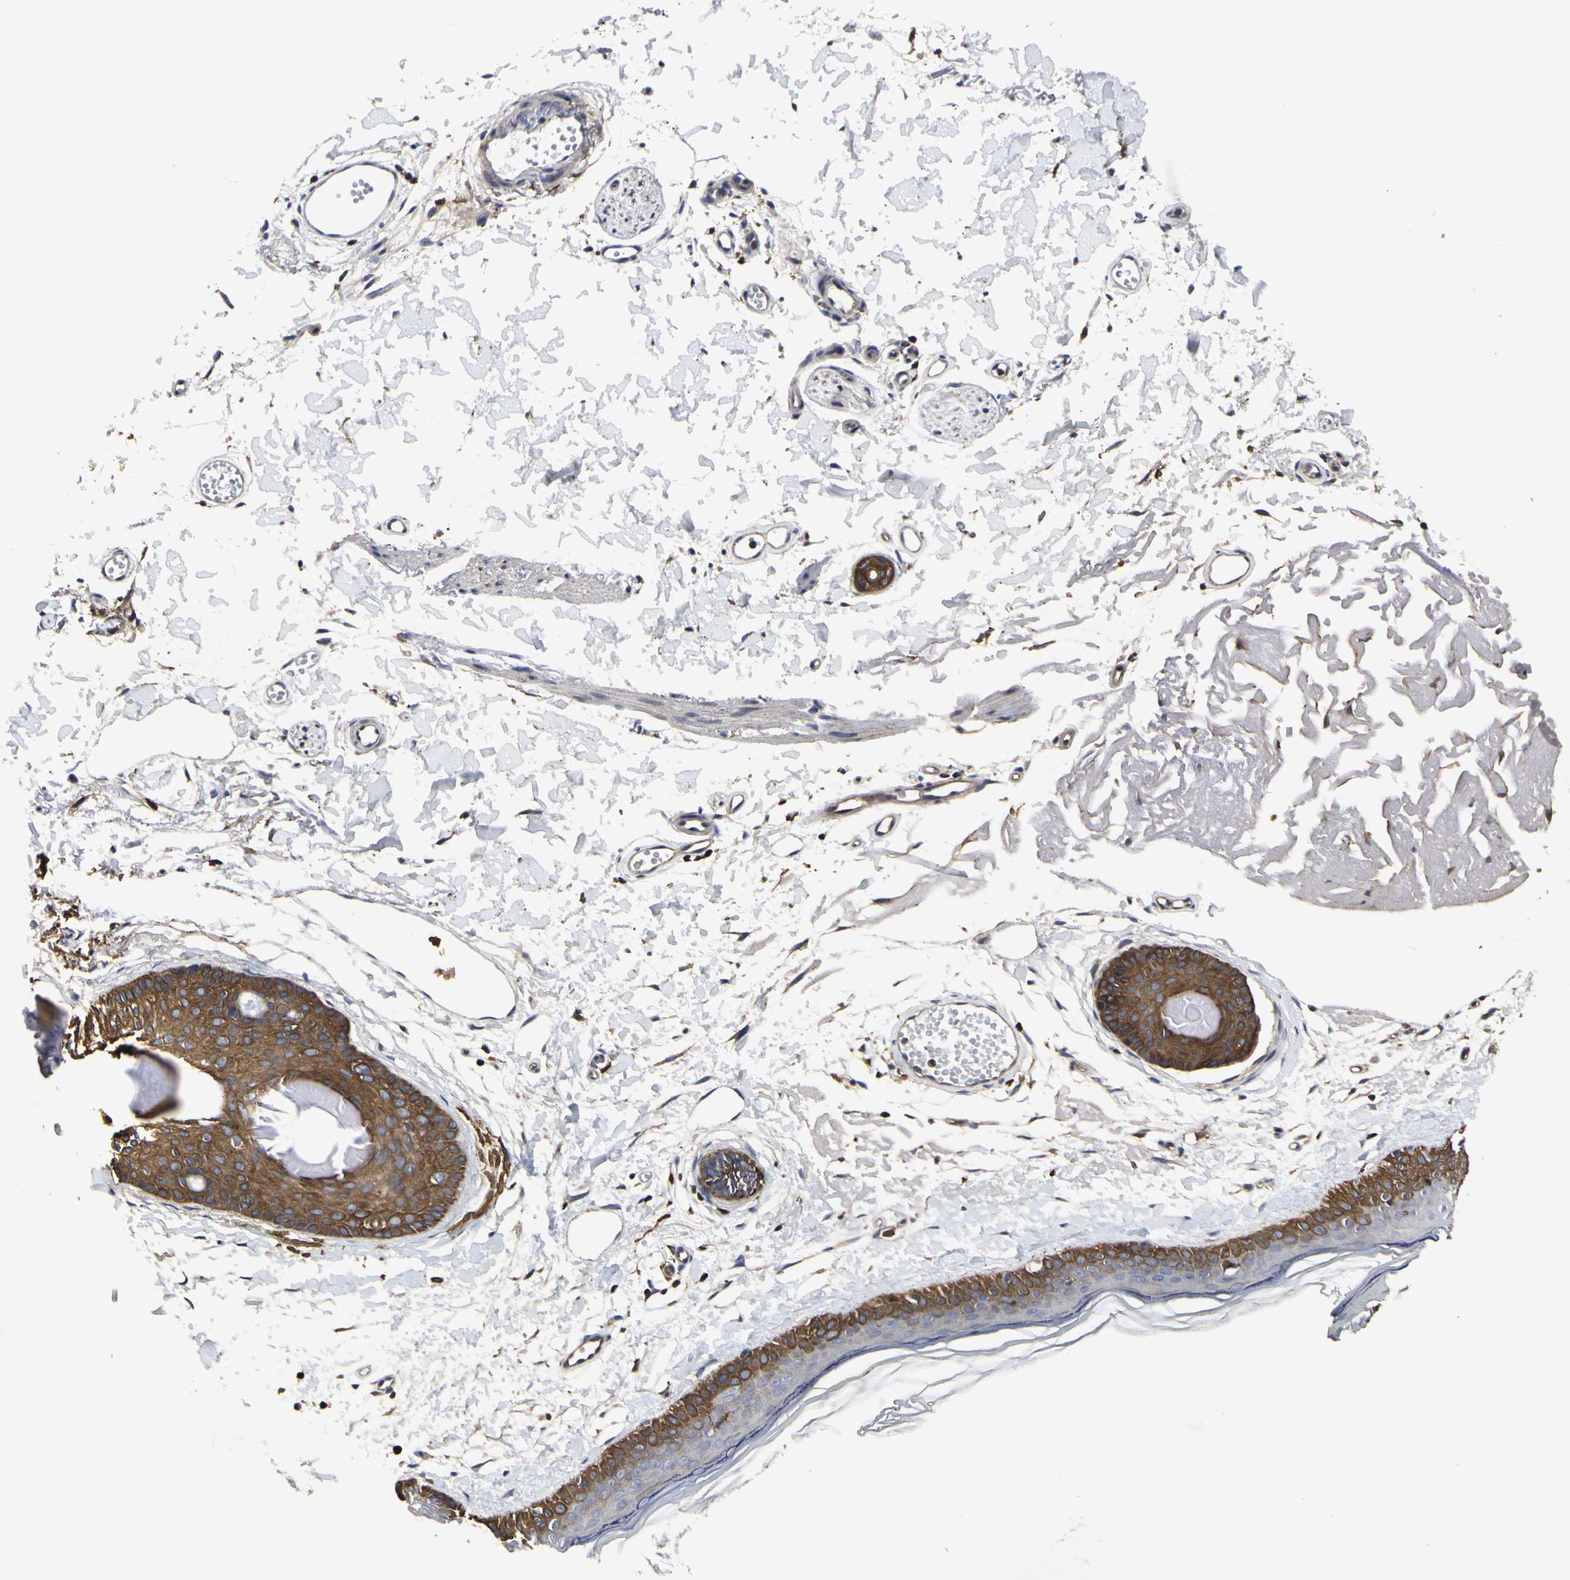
{"staining": {"intensity": "strong", "quantity": ">75%", "location": "cytoplasmic/membranous"}, "tissue": "skin", "cell_type": "Fibroblasts", "image_type": "normal", "snomed": [{"axis": "morphology", "description": "Normal tissue, NOS"}, {"axis": "topography", "description": "Skin"}], "caption": "Unremarkable skin reveals strong cytoplasmic/membranous positivity in about >75% of fibroblasts Ihc stains the protein of interest in brown and the nuclei are stained blue..", "gene": "NAPG", "patient": {"sex": "male", "age": 83}}